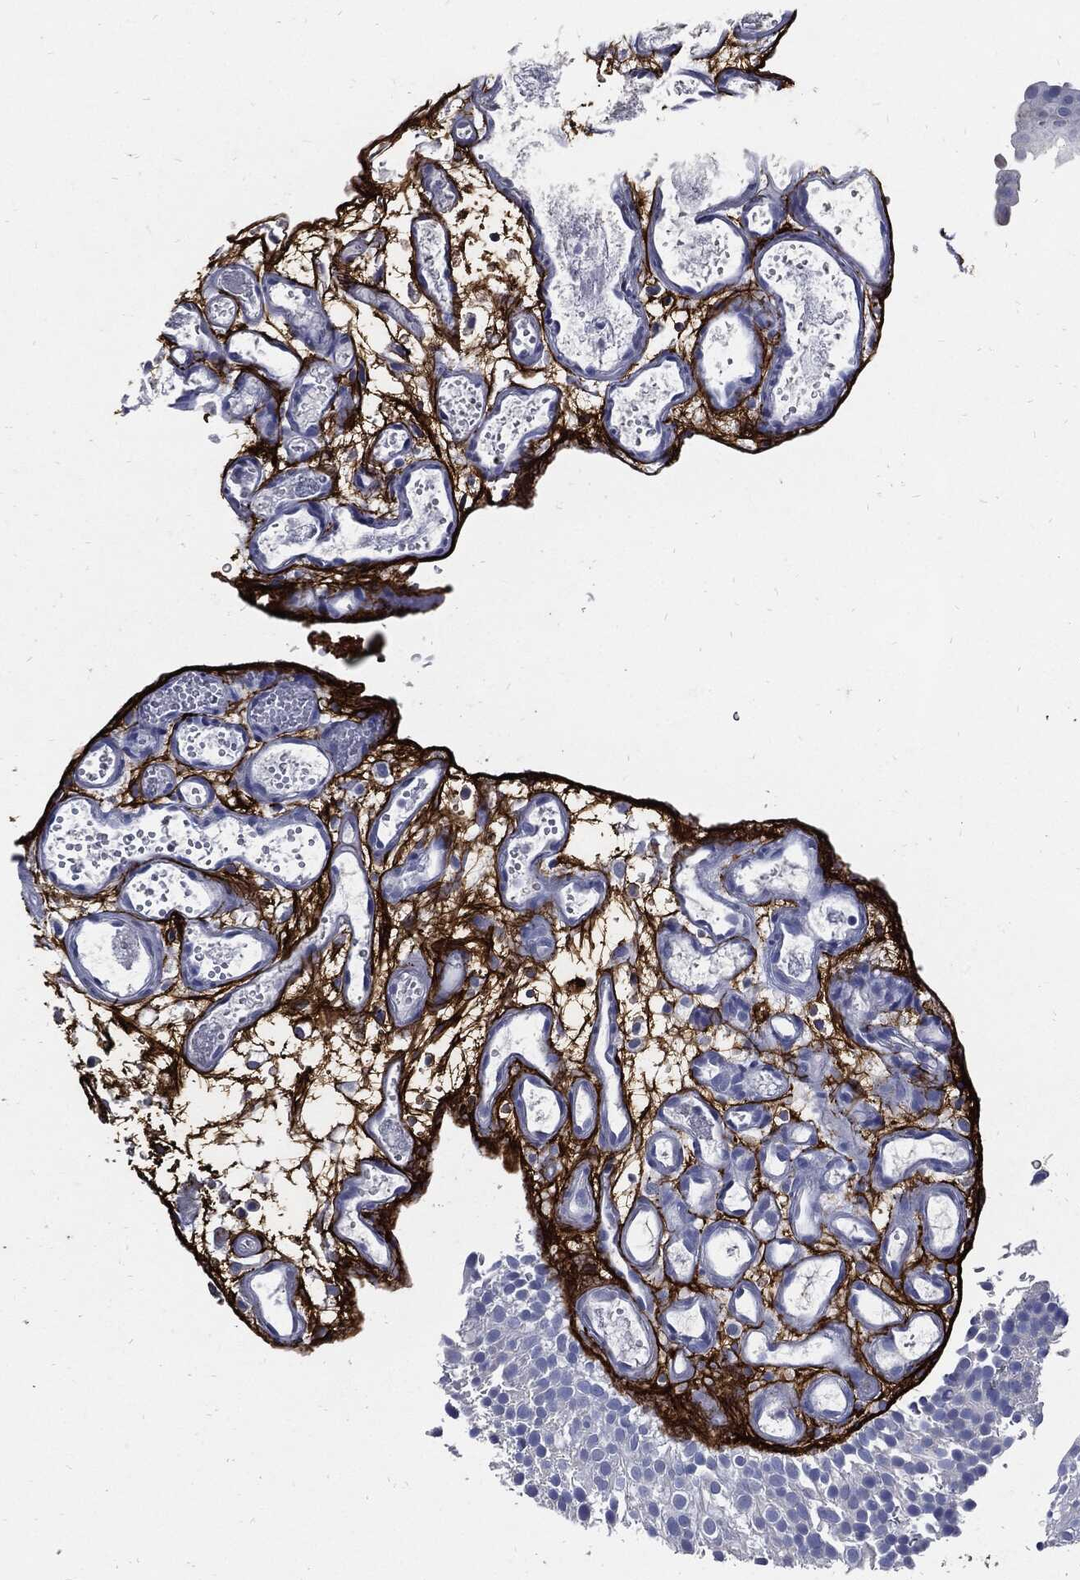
{"staining": {"intensity": "negative", "quantity": "none", "location": "none"}, "tissue": "urothelial cancer", "cell_type": "Tumor cells", "image_type": "cancer", "snomed": [{"axis": "morphology", "description": "Urothelial carcinoma, Low grade"}, {"axis": "topography", "description": "Urinary bladder"}], "caption": "Immunohistochemical staining of urothelial carcinoma (low-grade) exhibits no significant positivity in tumor cells.", "gene": "FBN1", "patient": {"sex": "male", "age": 78}}